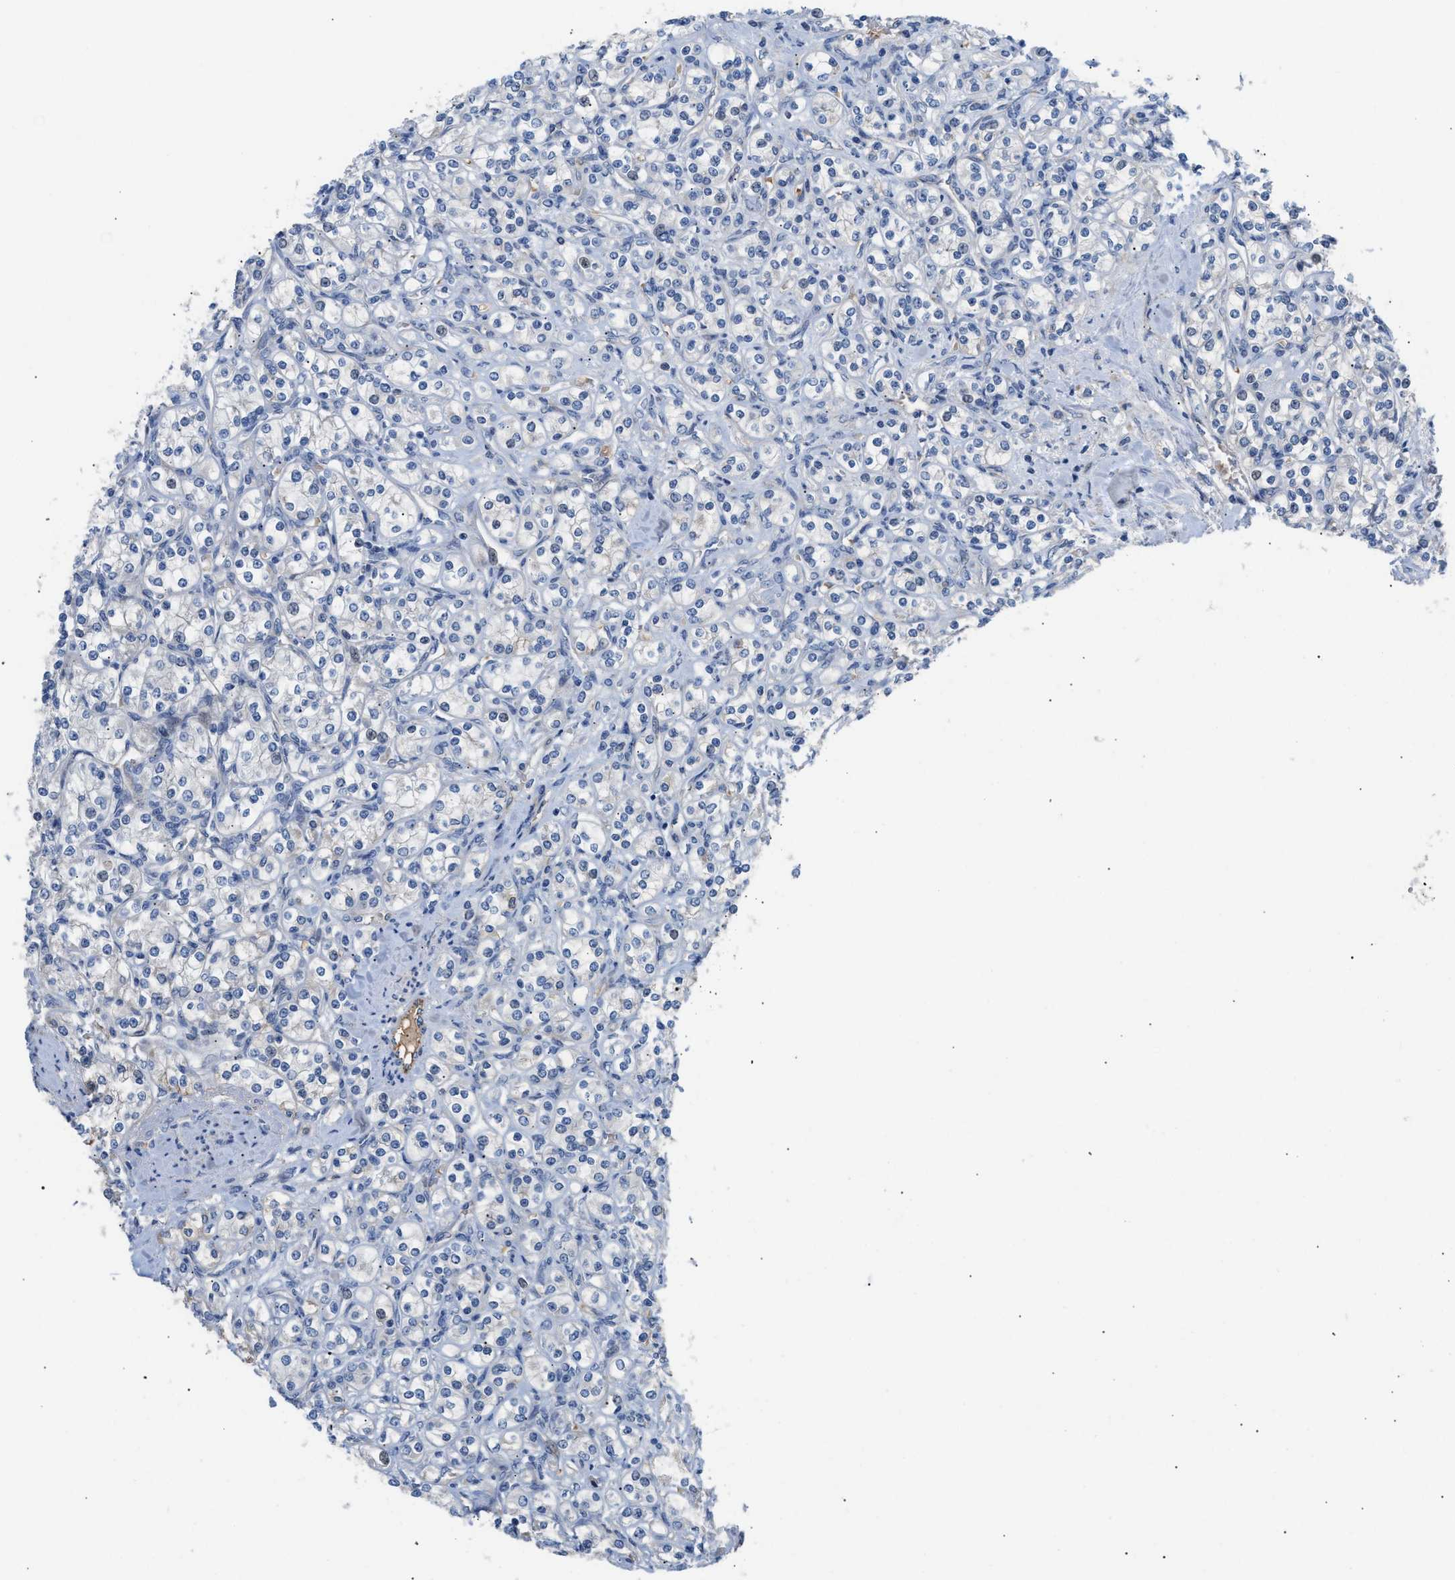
{"staining": {"intensity": "negative", "quantity": "none", "location": "none"}, "tissue": "renal cancer", "cell_type": "Tumor cells", "image_type": "cancer", "snomed": [{"axis": "morphology", "description": "Adenocarcinoma, NOS"}, {"axis": "topography", "description": "Kidney"}], "caption": "Photomicrograph shows no significant protein positivity in tumor cells of renal cancer.", "gene": "TFPI", "patient": {"sex": "male", "age": 77}}